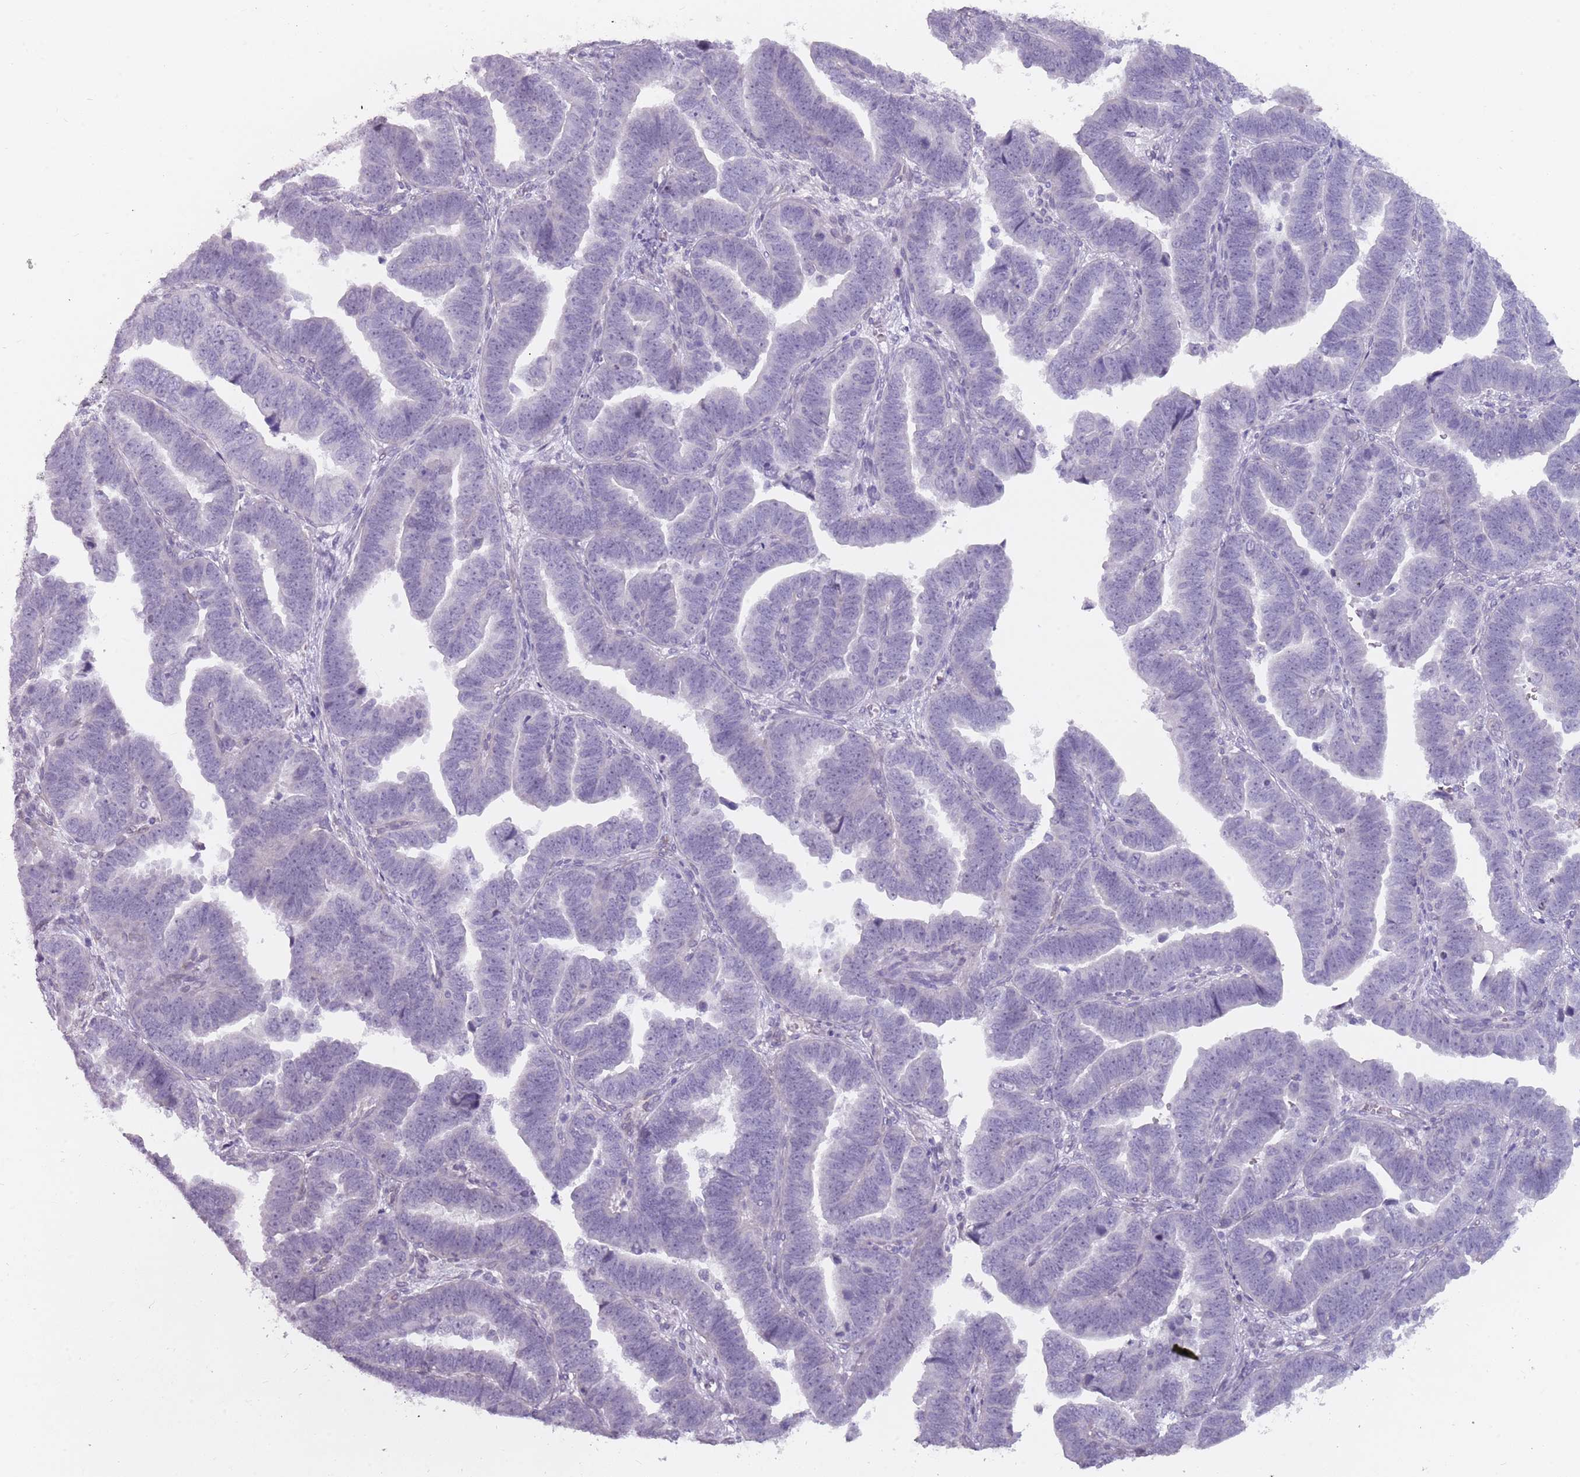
{"staining": {"intensity": "negative", "quantity": "none", "location": "none"}, "tissue": "endometrial cancer", "cell_type": "Tumor cells", "image_type": "cancer", "snomed": [{"axis": "morphology", "description": "Adenocarcinoma, NOS"}, {"axis": "topography", "description": "Endometrium"}], "caption": "Human endometrial adenocarcinoma stained for a protein using IHC reveals no positivity in tumor cells.", "gene": "DDX4", "patient": {"sex": "female", "age": 75}}